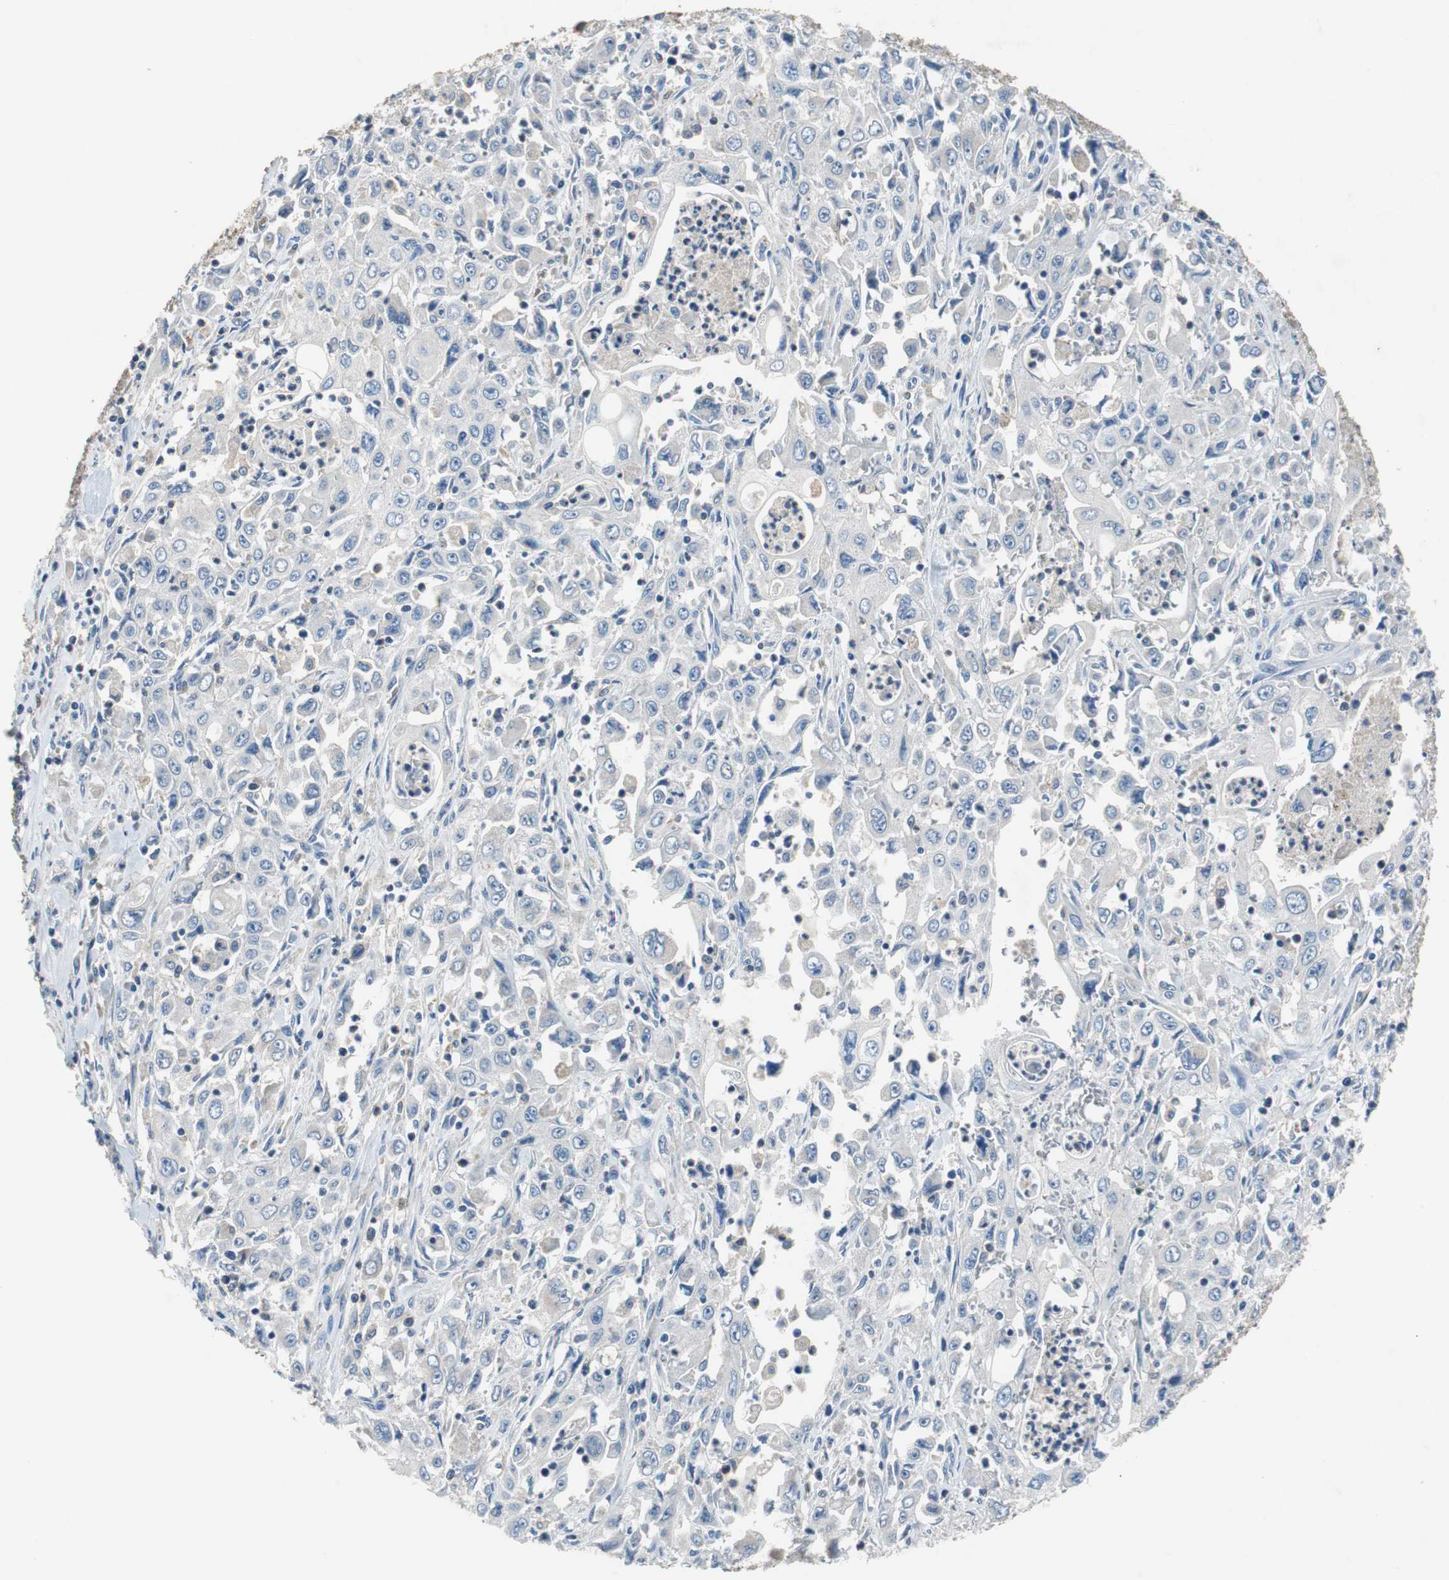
{"staining": {"intensity": "weak", "quantity": "<25%", "location": "cytoplasmic/membranous"}, "tissue": "pancreatic cancer", "cell_type": "Tumor cells", "image_type": "cancer", "snomed": [{"axis": "morphology", "description": "Adenocarcinoma, NOS"}, {"axis": "topography", "description": "Pancreas"}], "caption": "Tumor cells are negative for brown protein staining in pancreatic adenocarcinoma. The staining is performed using DAB brown chromogen with nuclei counter-stained in using hematoxylin.", "gene": "PRKCA", "patient": {"sex": "male", "age": 70}}